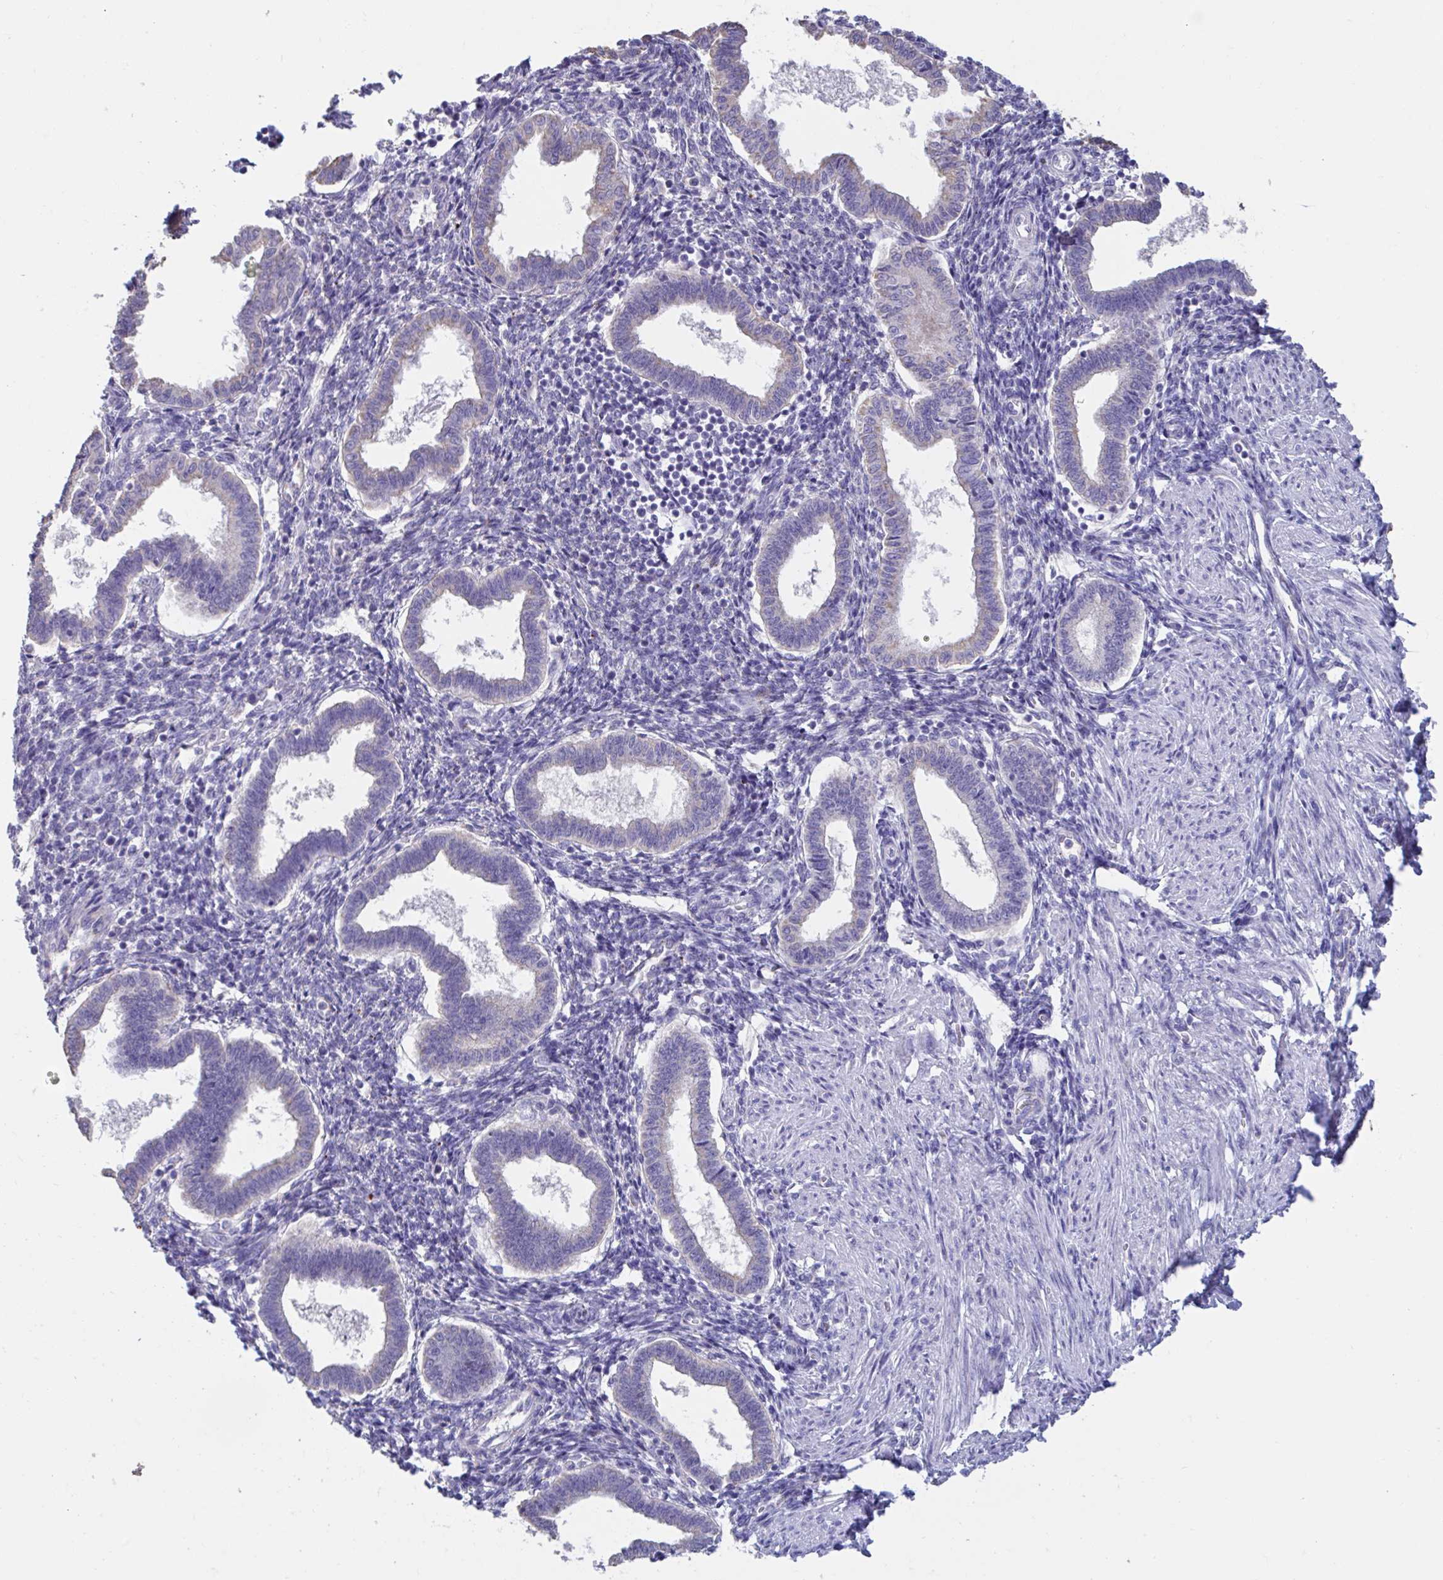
{"staining": {"intensity": "negative", "quantity": "none", "location": "none"}, "tissue": "endometrium", "cell_type": "Cells in endometrial stroma", "image_type": "normal", "snomed": [{"axis": "morphology", "description": "Normal tissue, NOS"}, {"axis": "topography", "description": "Endometrium"}], "caption": "Immunohistochemistry histopathology image of unremarkable human endometrium stained for a protein (brown), which exhibits no expression in cells in endometrial stroma.", "gene": "GPR162", "patient": {"sex": "female", "age": 24}}